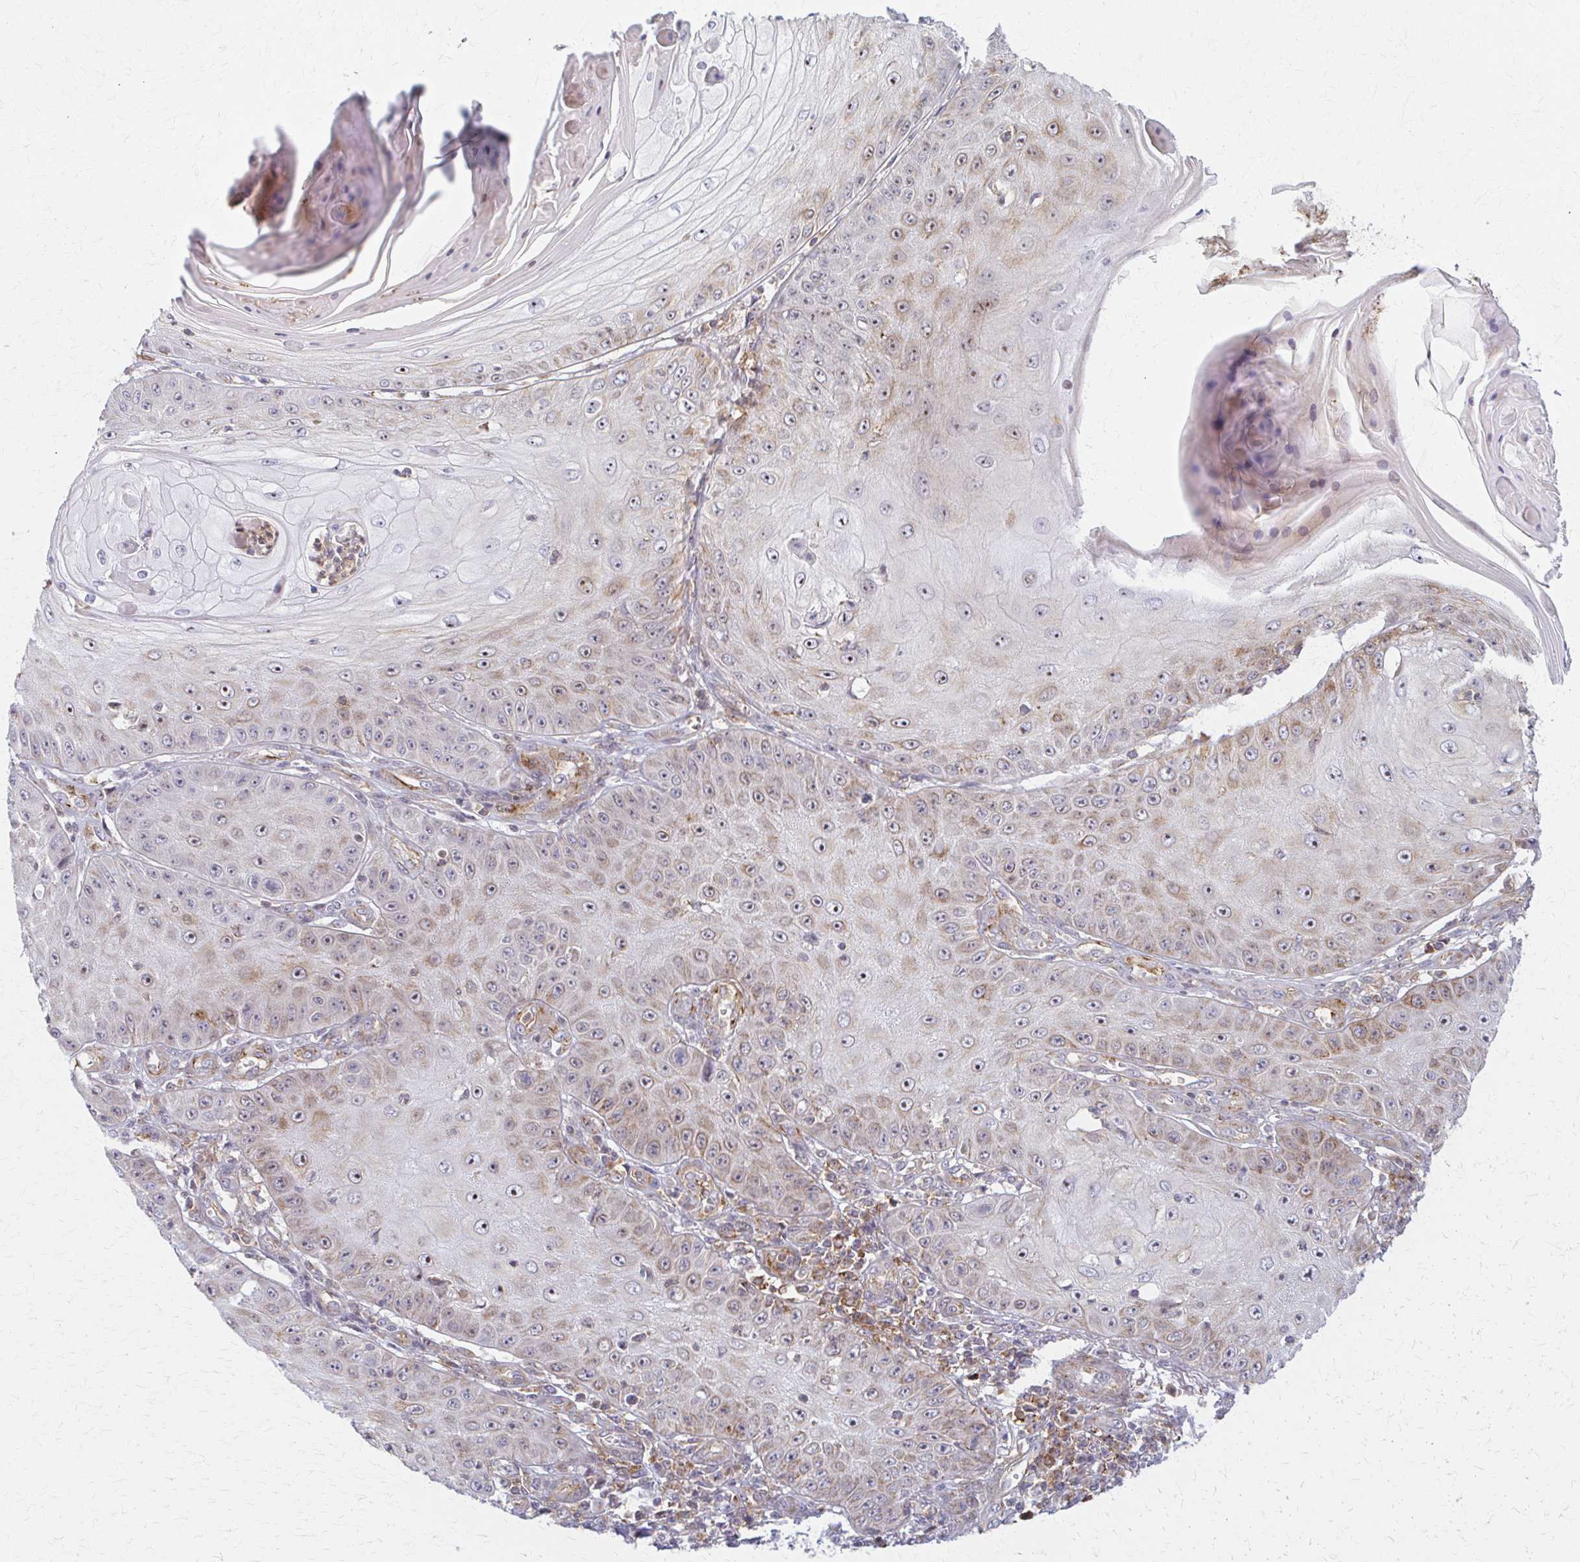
{"staining": {"intensity": "weak", "quantity": ">75%", "location": "cytoplasmic/membranous,nuclear"}, "tissue": "skin cancer", "cell_type": "Tumor cells", "image_type": "cancer", "snomed": [{"axis": "morphology", "description": "Squamous cell carcinoma, NOS"}, {"axis": "topography", "description": "Skin"}], "caption": "A brown stain shows weak cytoplasmic/membranous and nuclear positivity of a protein in skin squamous cell carcinoma tumor cells. The protein is shown in brown color, while the nuclei are stained blue.", "gene": "ARHGAP35", "patient": {"sex": "male", "age": 70}}